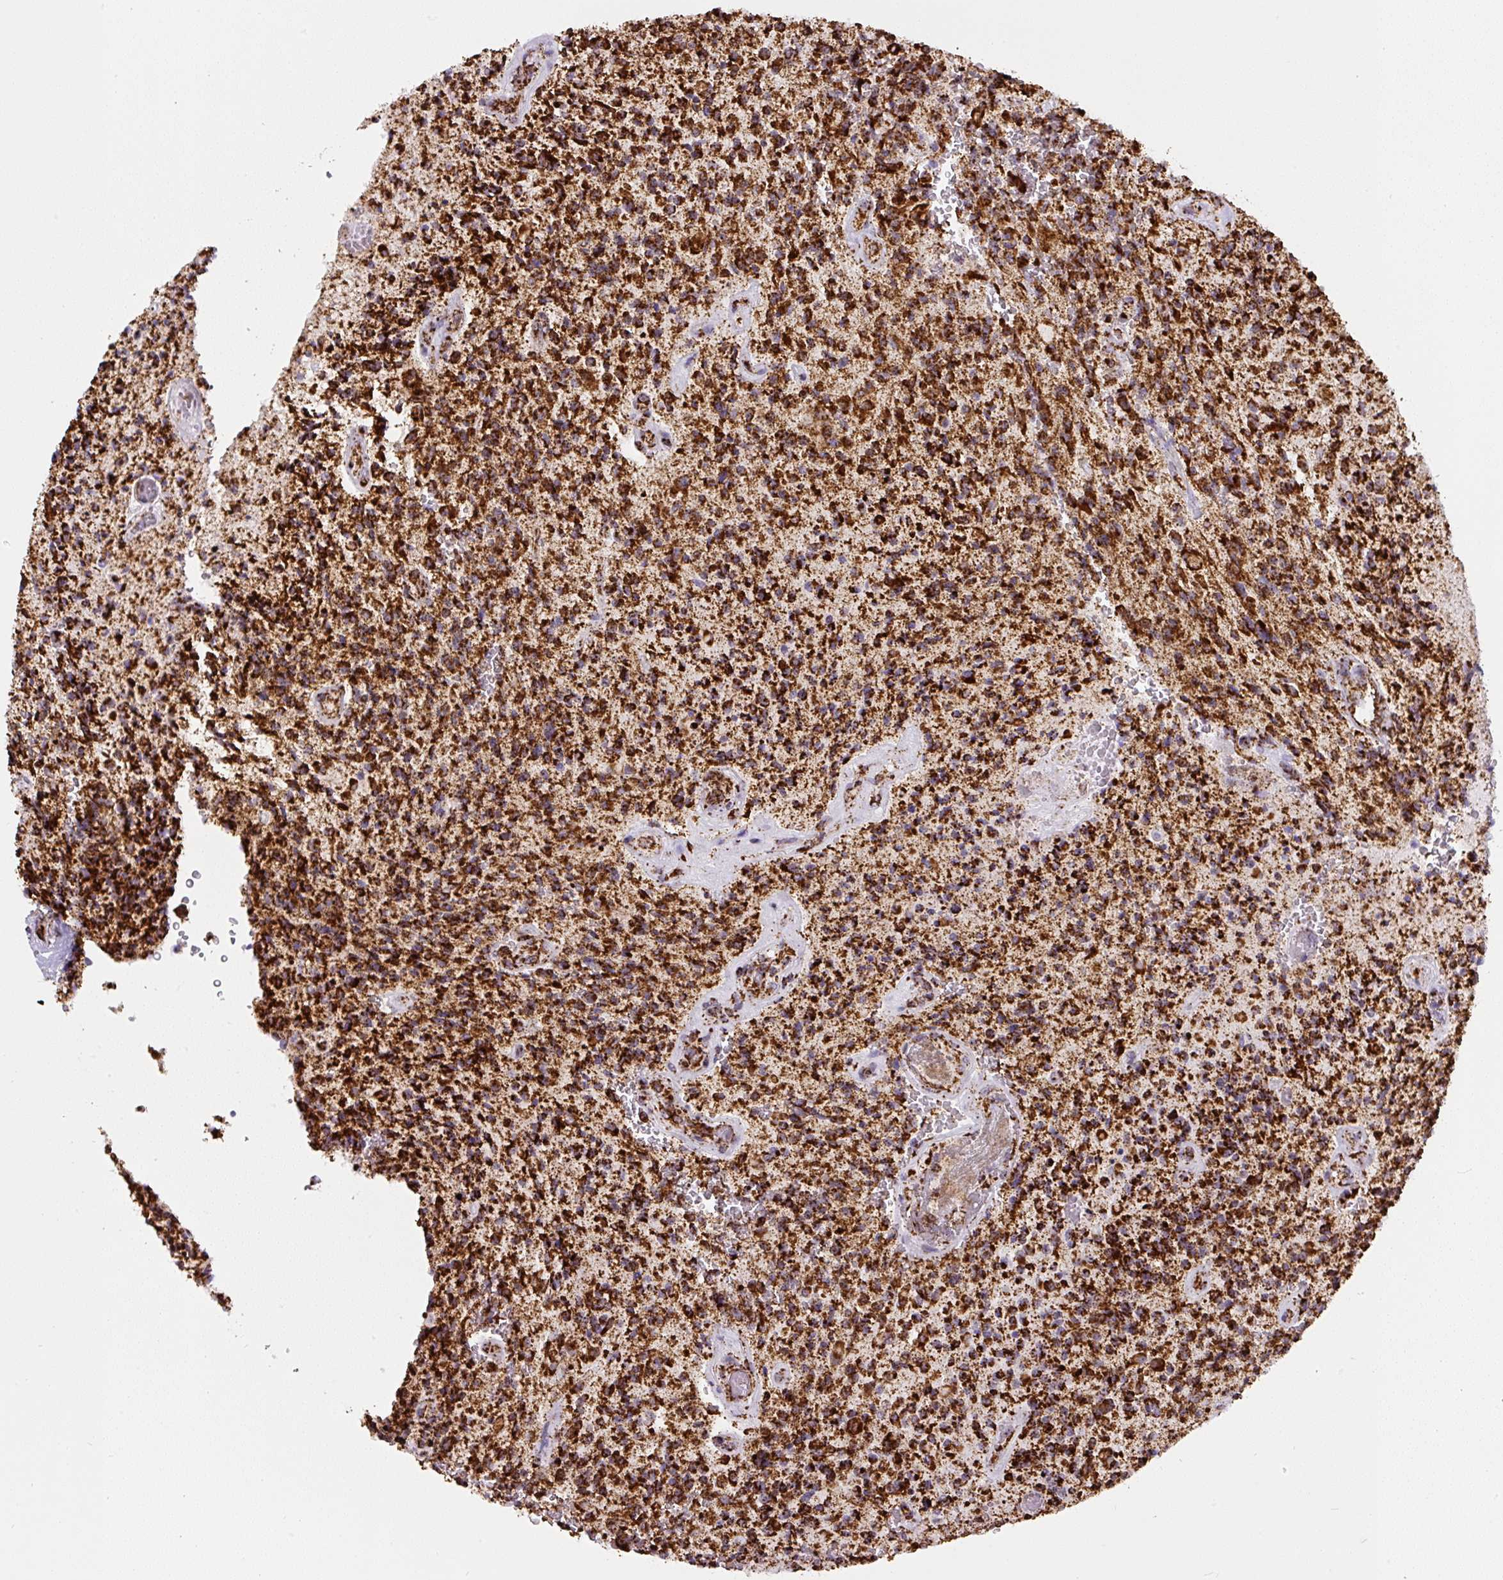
{"staining": {"intensity": "strong", "quantity": ">75%", "location": "cytoplasmic/membranous"}, "tissue": "glioma", "cell_type": "Tumor cells", "image_type": "cancer", "snomed": [{"axis": "morphology", "description": "Normal tissue, NOS"}, {"axis": "morphology", "description": "Glioma, malignant, High grade"}, {"axis": "topography", "description": "Cerebral cortex"}], "caption": "Glioma tissue shows strong cytoplasmic/membranous positivity in approximately >75% of tumor cells, visualized by immunohistochemistry.", "gene": "ATP5F1A", "patient": {"sex": "male", "age": 56}}